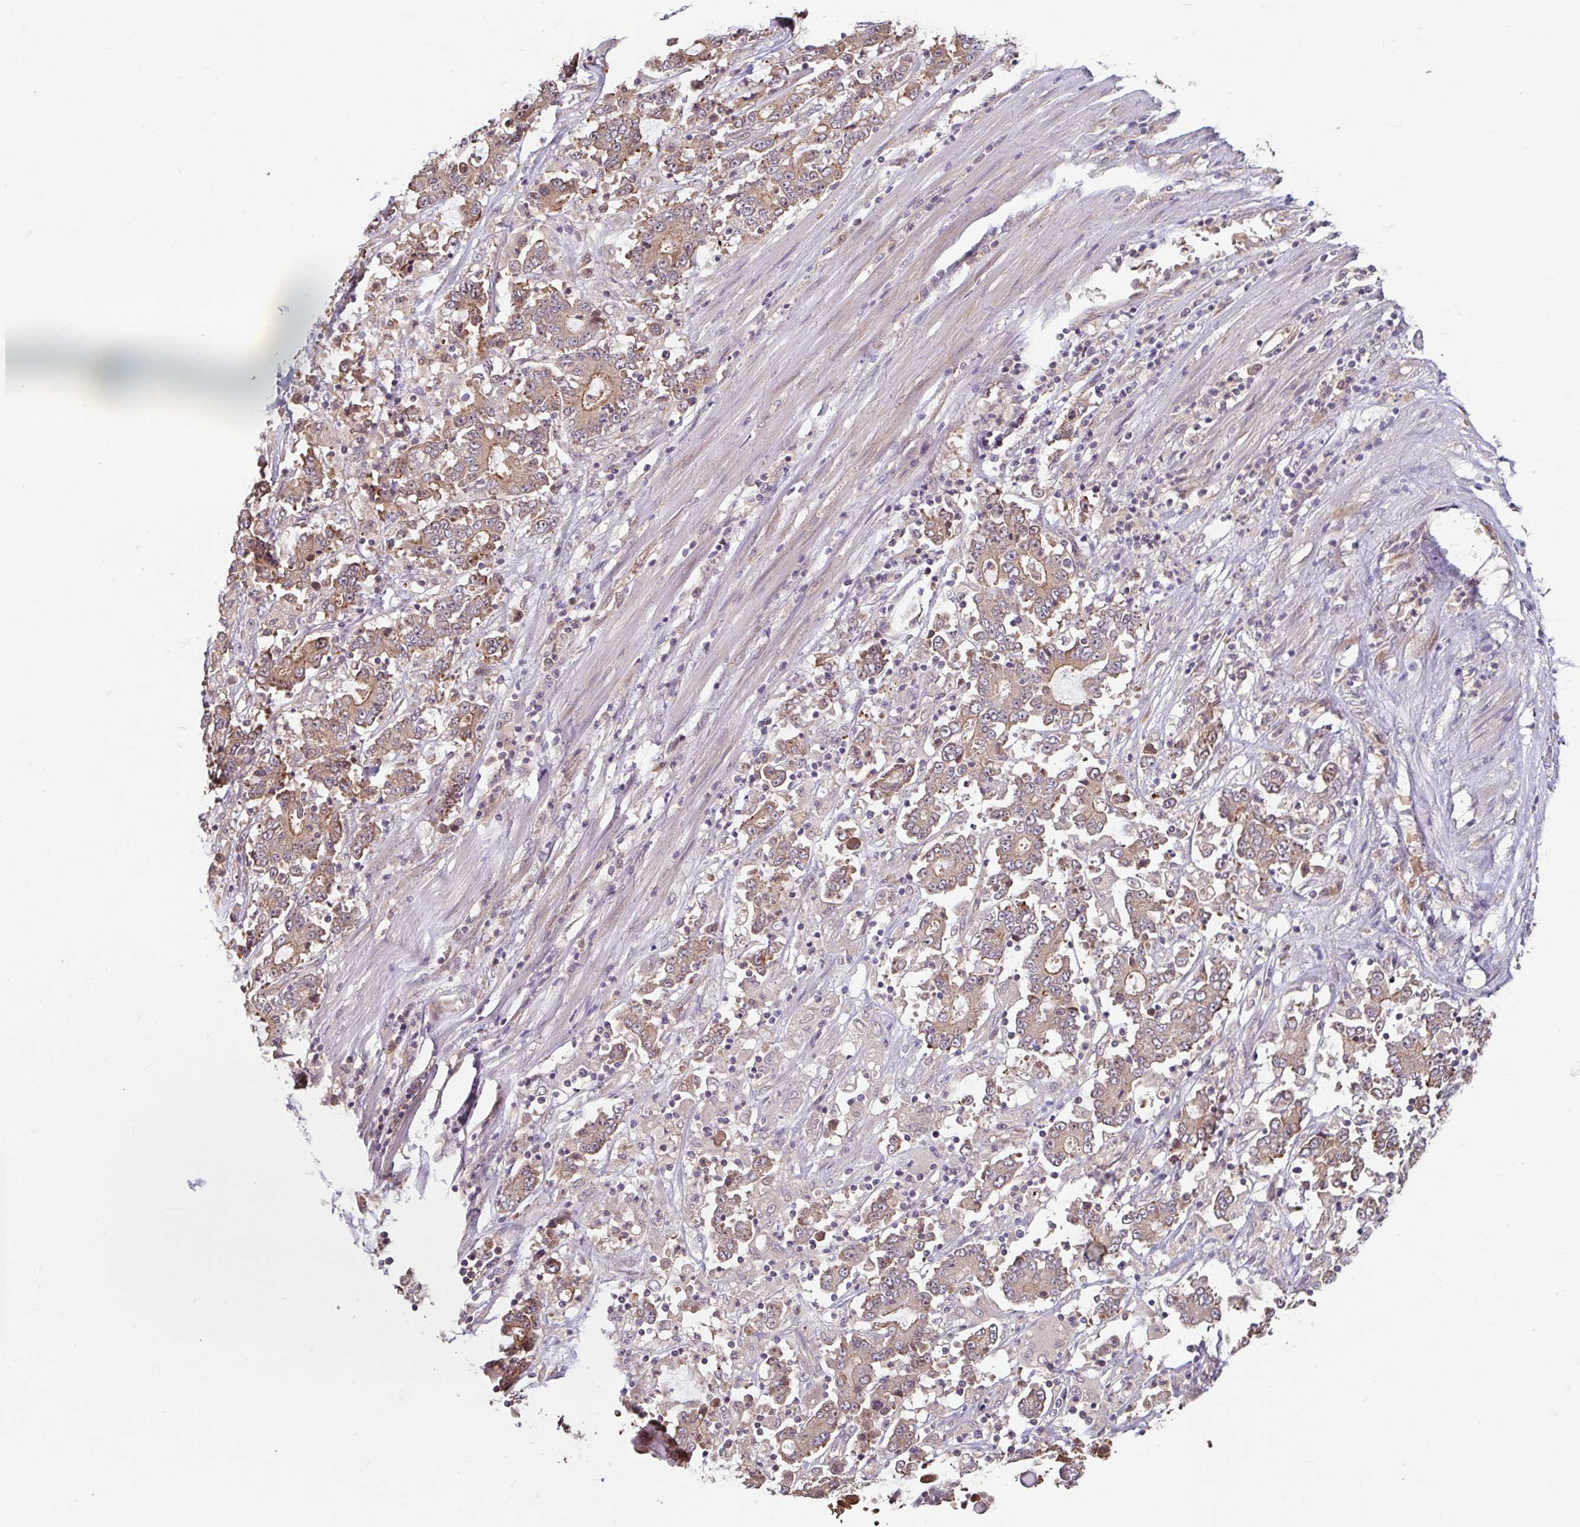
{"staining": {"intensity": "weak", "quantity": ">75%", "location": "cytoplasmic/membranous"}, "tissue": "stomach cancer", "cell_type": "Tumor cells", "image_type": "cancer", "snomed": [{"axis": "morphology", "description": "Adenocarcinoma, NOS"}, {"axis": "topography", "description": "Stomach, upper"}], "caption": "Human stomach cancer stained with a brown dye exhibits weak cytoplasmic/membranous positive positivity in about >75% of tumor cells.", "gene": "STYXL1", "patient": {"sex": "male", "age": 68}}